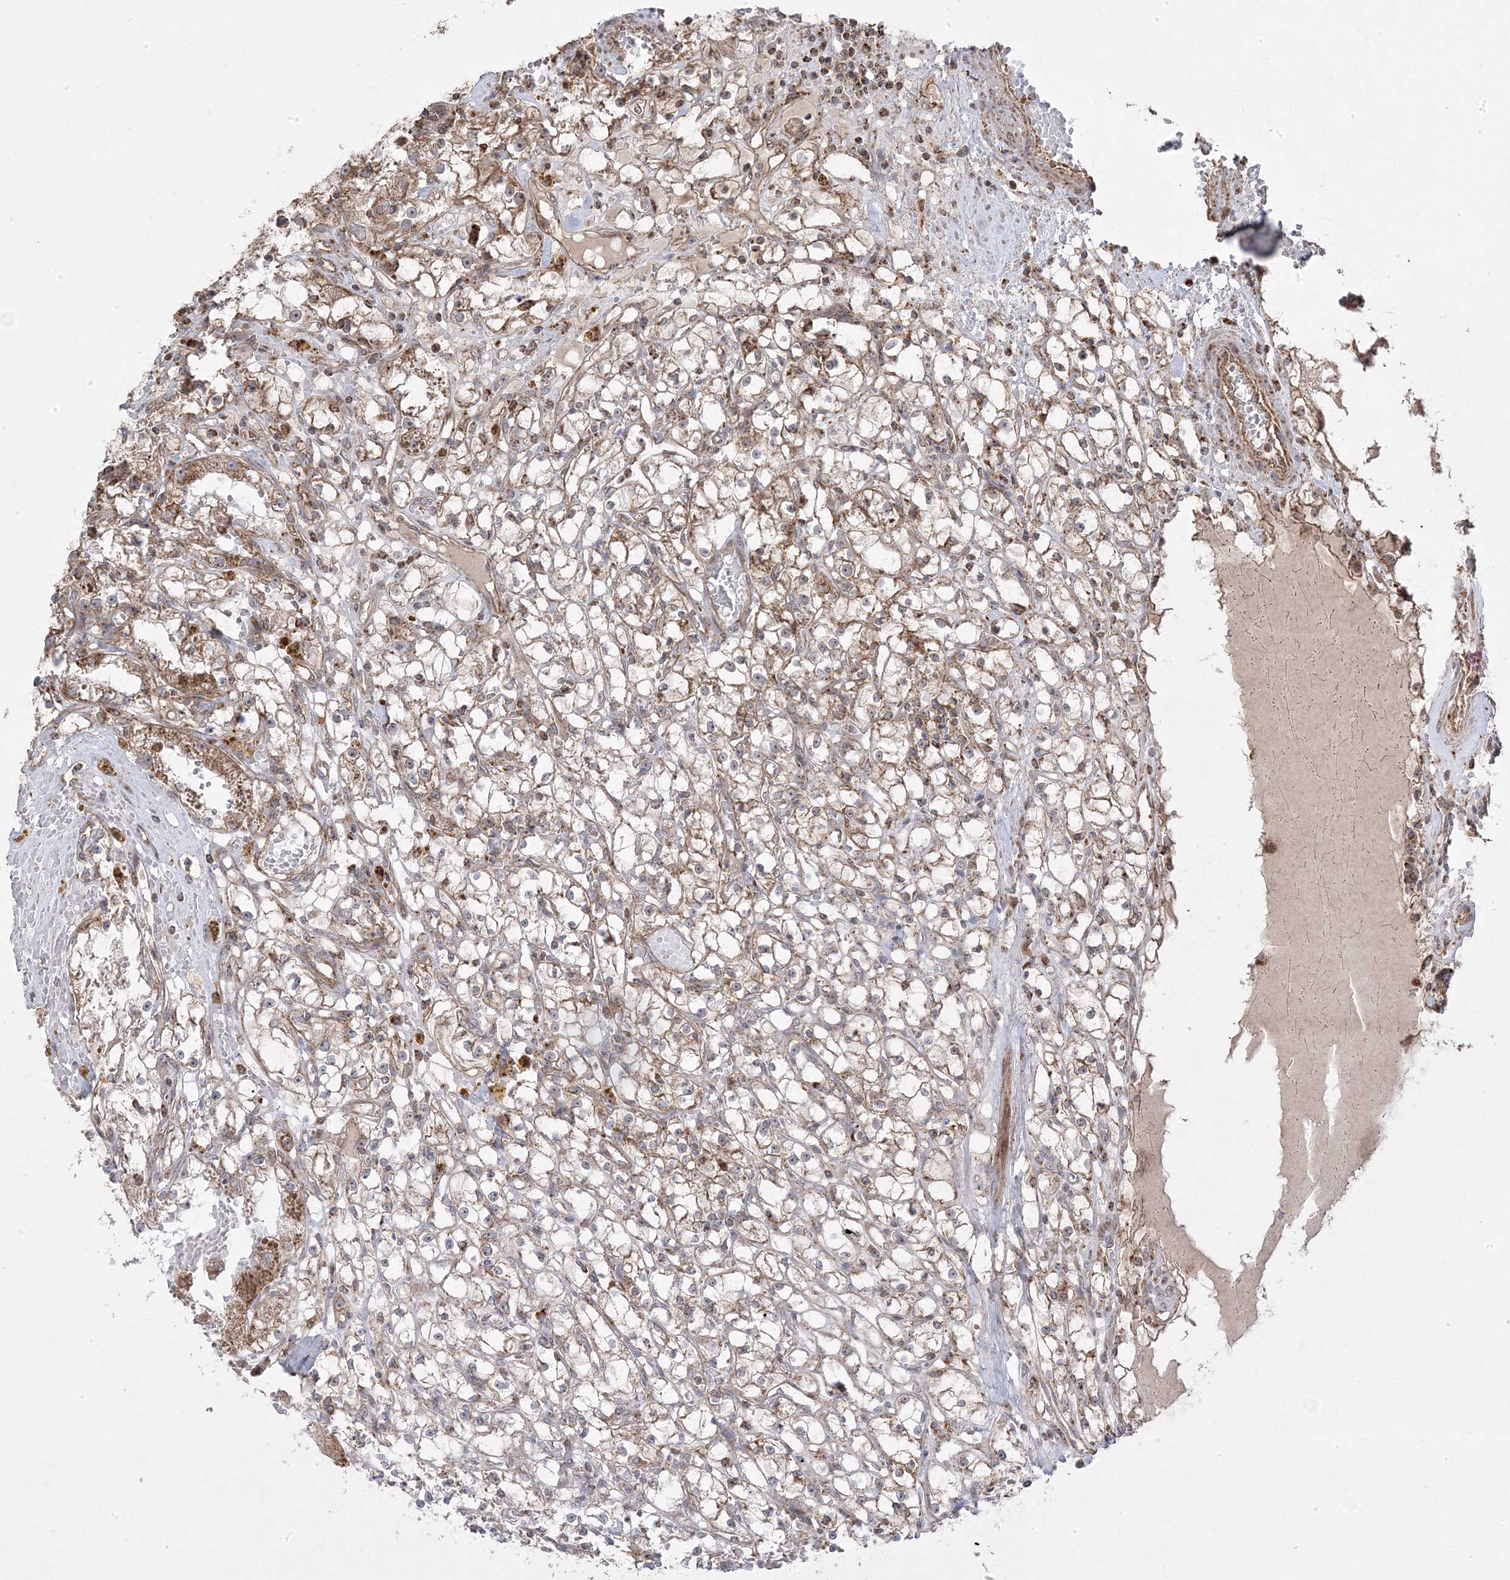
{"staining": {"intensity": "moderate", "quantity": ">75%", "location": "cytoplasmic/membranous"}, "tissue": "renal cancer", "cell_type": "Tumor cells", "image_type": "cancer", "snomed": [{"axis": "morphology", "description": "Adenocarcinoma, NOS"}, {"axis": "topography", "description": "Kidney"}], "caption": "A high-resolution image shows immunohistochemistry (IHC) staining of adenocarcinoma (renal), which exhibits moderate cytoplasmic/membranous expression in about >75% of tumor cells.", "gene": "CLUAP1", "patient": {"sex": "male", "age": 56}}